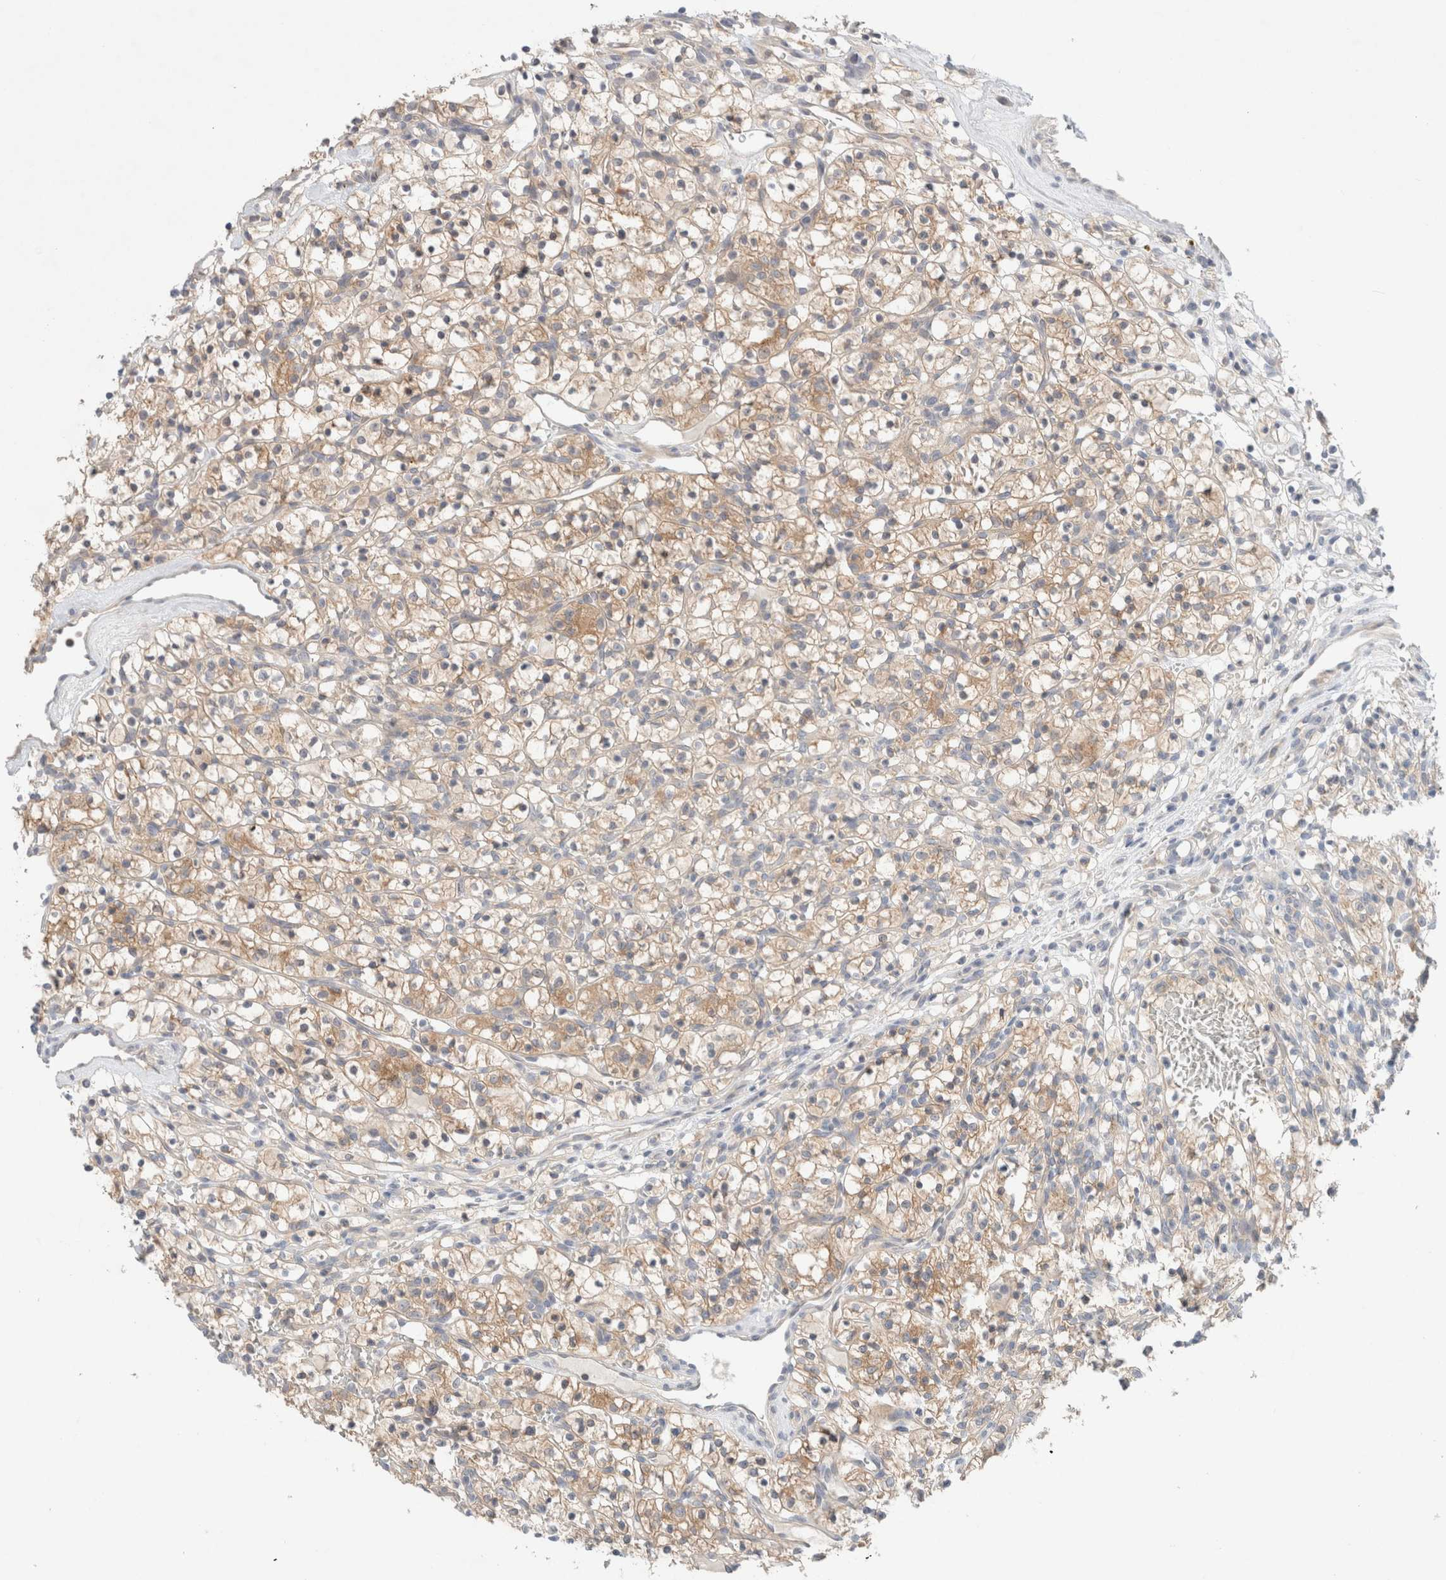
{"staining": {"intensity": "weak", "quantity": ">75%", "location": "cytoplasmic/membranous"}, "tissue": "renal cancer", "cell_type": "Tumor cells", "image_type": "cancer", "snomed": [{"axis": "morphology", "description": "Adenocarcinoma, NOS"}, {"axis": "topography", "description": "Kidney"}], "caption": "Adenocarcinoma (renal) was stained to show a protein in brown. There is low levels of weak cytoplasmic/membranous expression in approximately >75% of tumor cells.", "gene": "SDR16C5", "patient": {"sex": "female", "age": 57}}